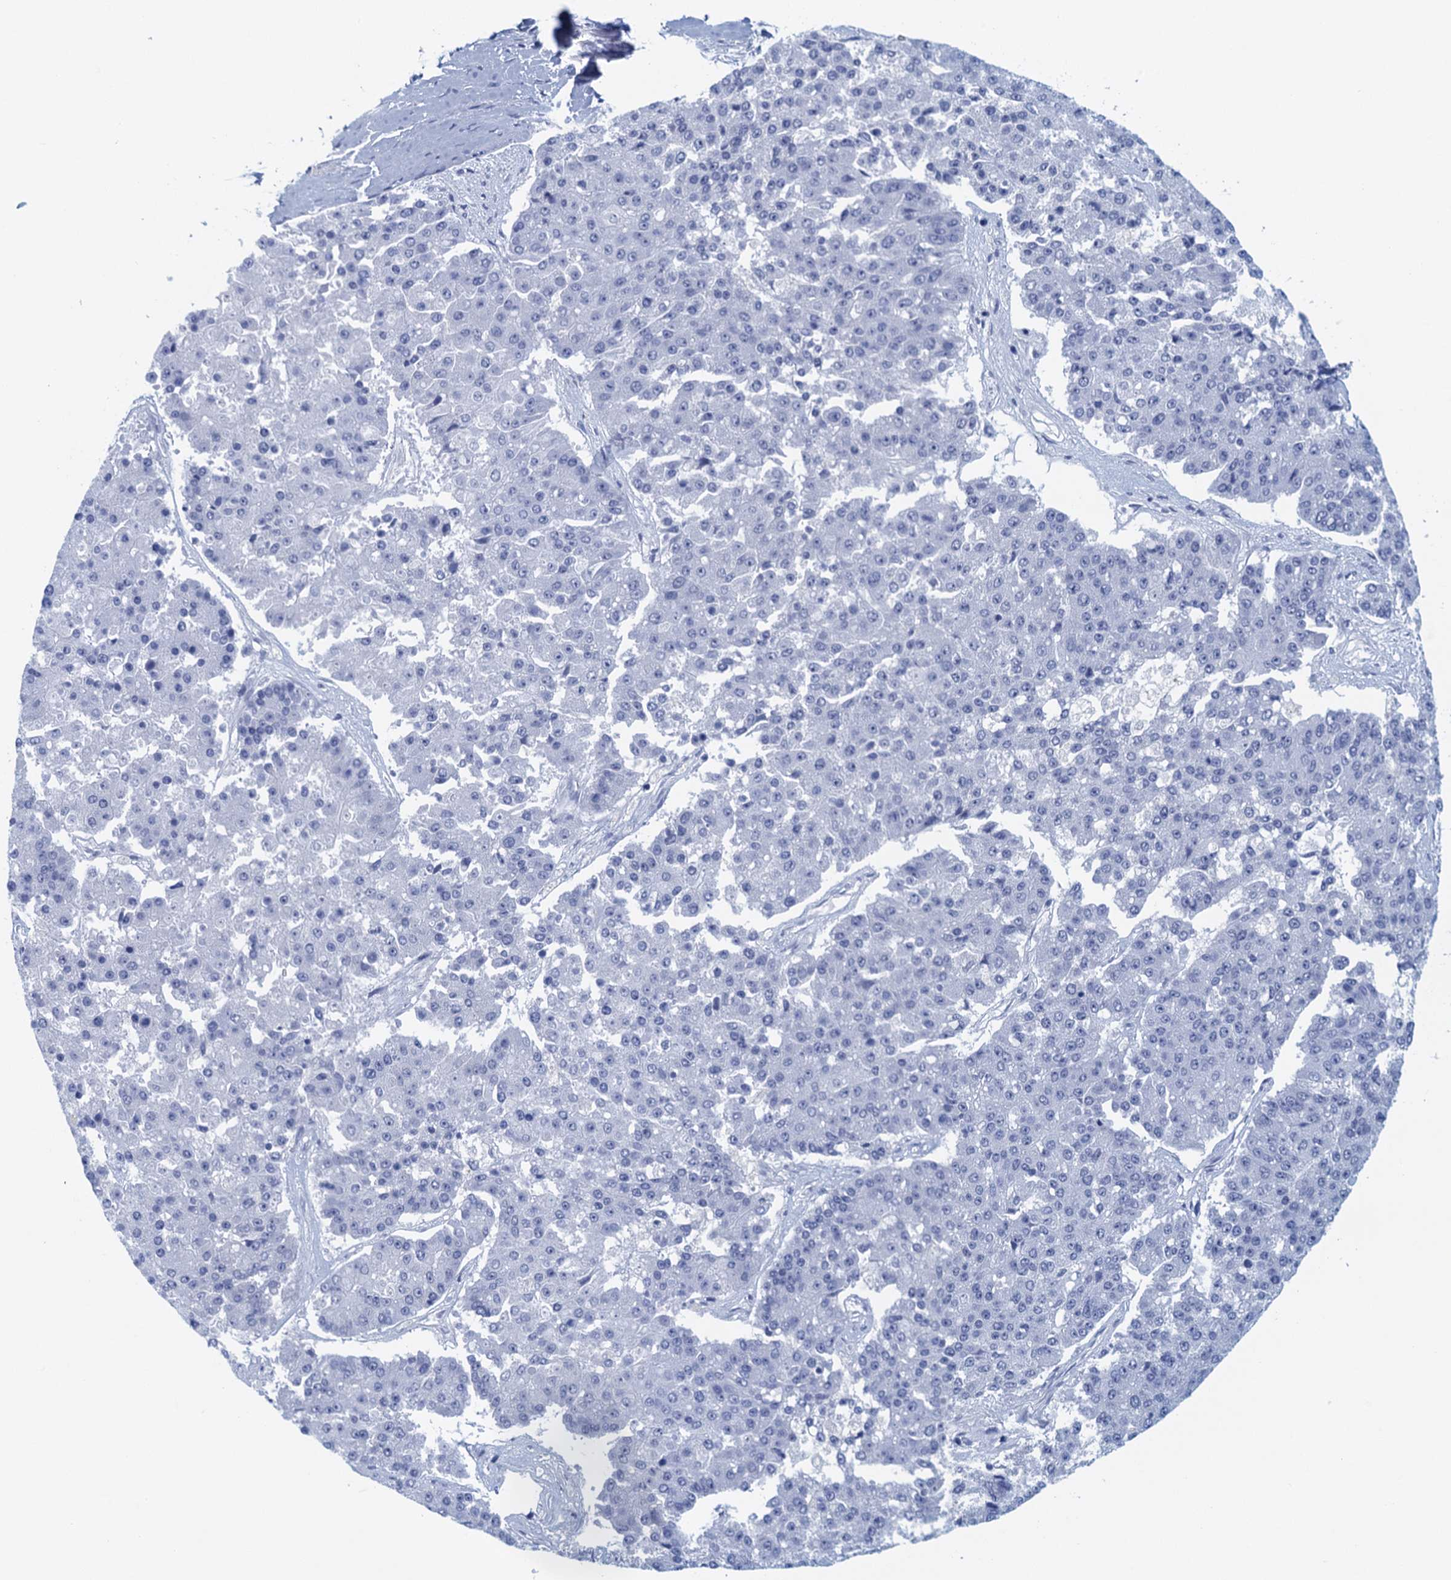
{"staining": {"intensity": "negative", "quantity": "none", "location": "none"}, "tissue": "pancreatic cancer", "cell_type": "Tumor cells", "image_type": "cancer", "snomed": [{"axis": "morphology", "description": "Adenocarcinoma, NOS"}, {"axis": "topography", "description": "Pancreas"}], "caption": "High power microscopy micrograph of an IHC photomicrograph of pancreatic cancer, revealing no significant expression in tumor cells.", "gene": "CYP51A1", "patient": {"sex": "male", "age": 50}}